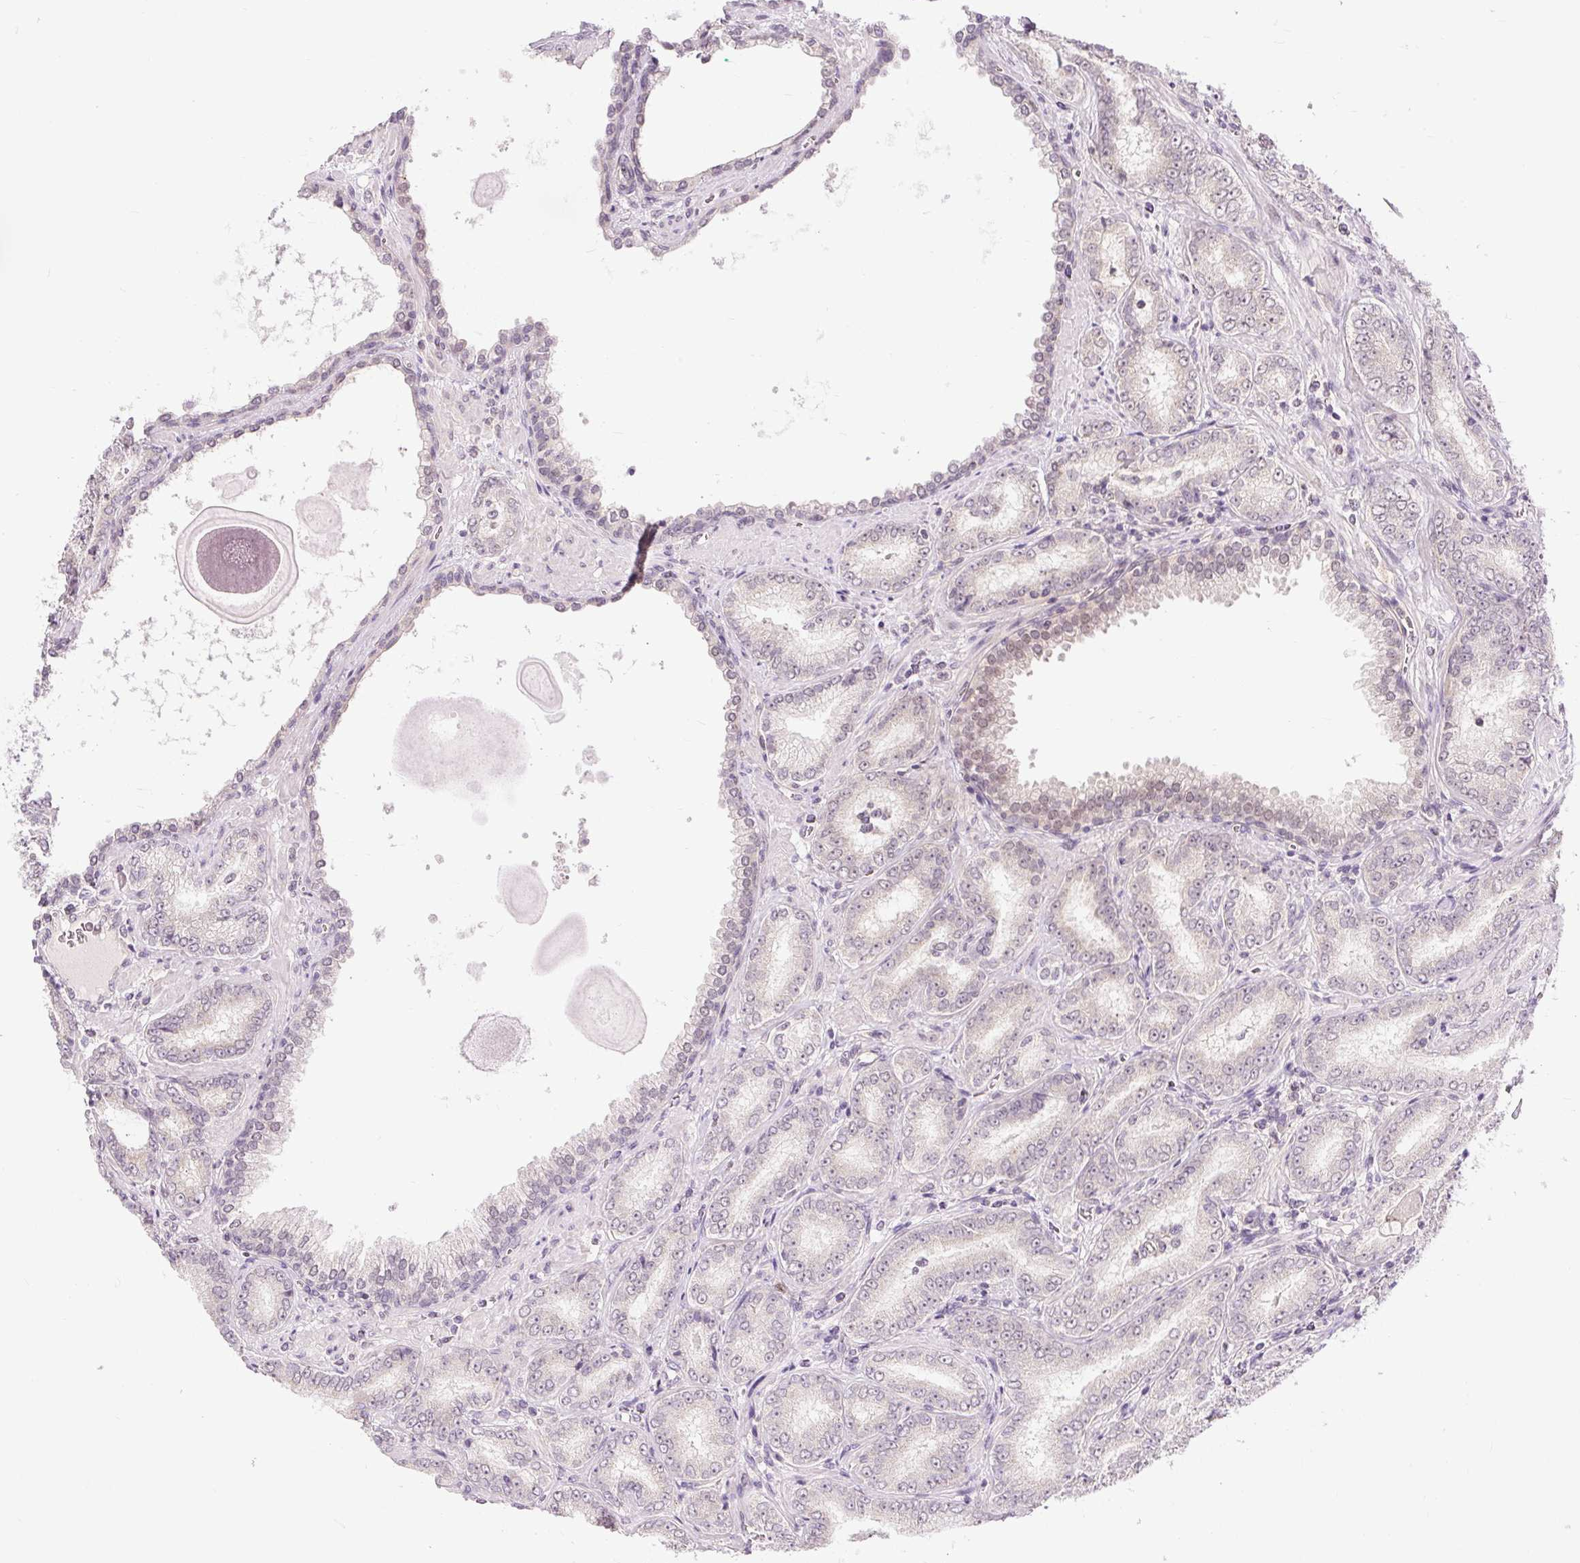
{"staining": {"intensity": "negative", "quantity": "none", "location": "none"}, "tissue": "prostate cancer", "cell_type": "Tumor cells", "image_type": "cancer", "snomed": [{"axis": "morphology", "description": "Adenocarcinoma, High grade"}, {"axis": "topography", "description": "Prostate"}], "caption": "Tumor cells show no significant staining in high-grade adenocarcinoma (prostate). (Immunohistochemistry, brightfield microscopy, high magnification).", "gene": "RACGAP1", "patient": {"sex": "male", "age": 72}}